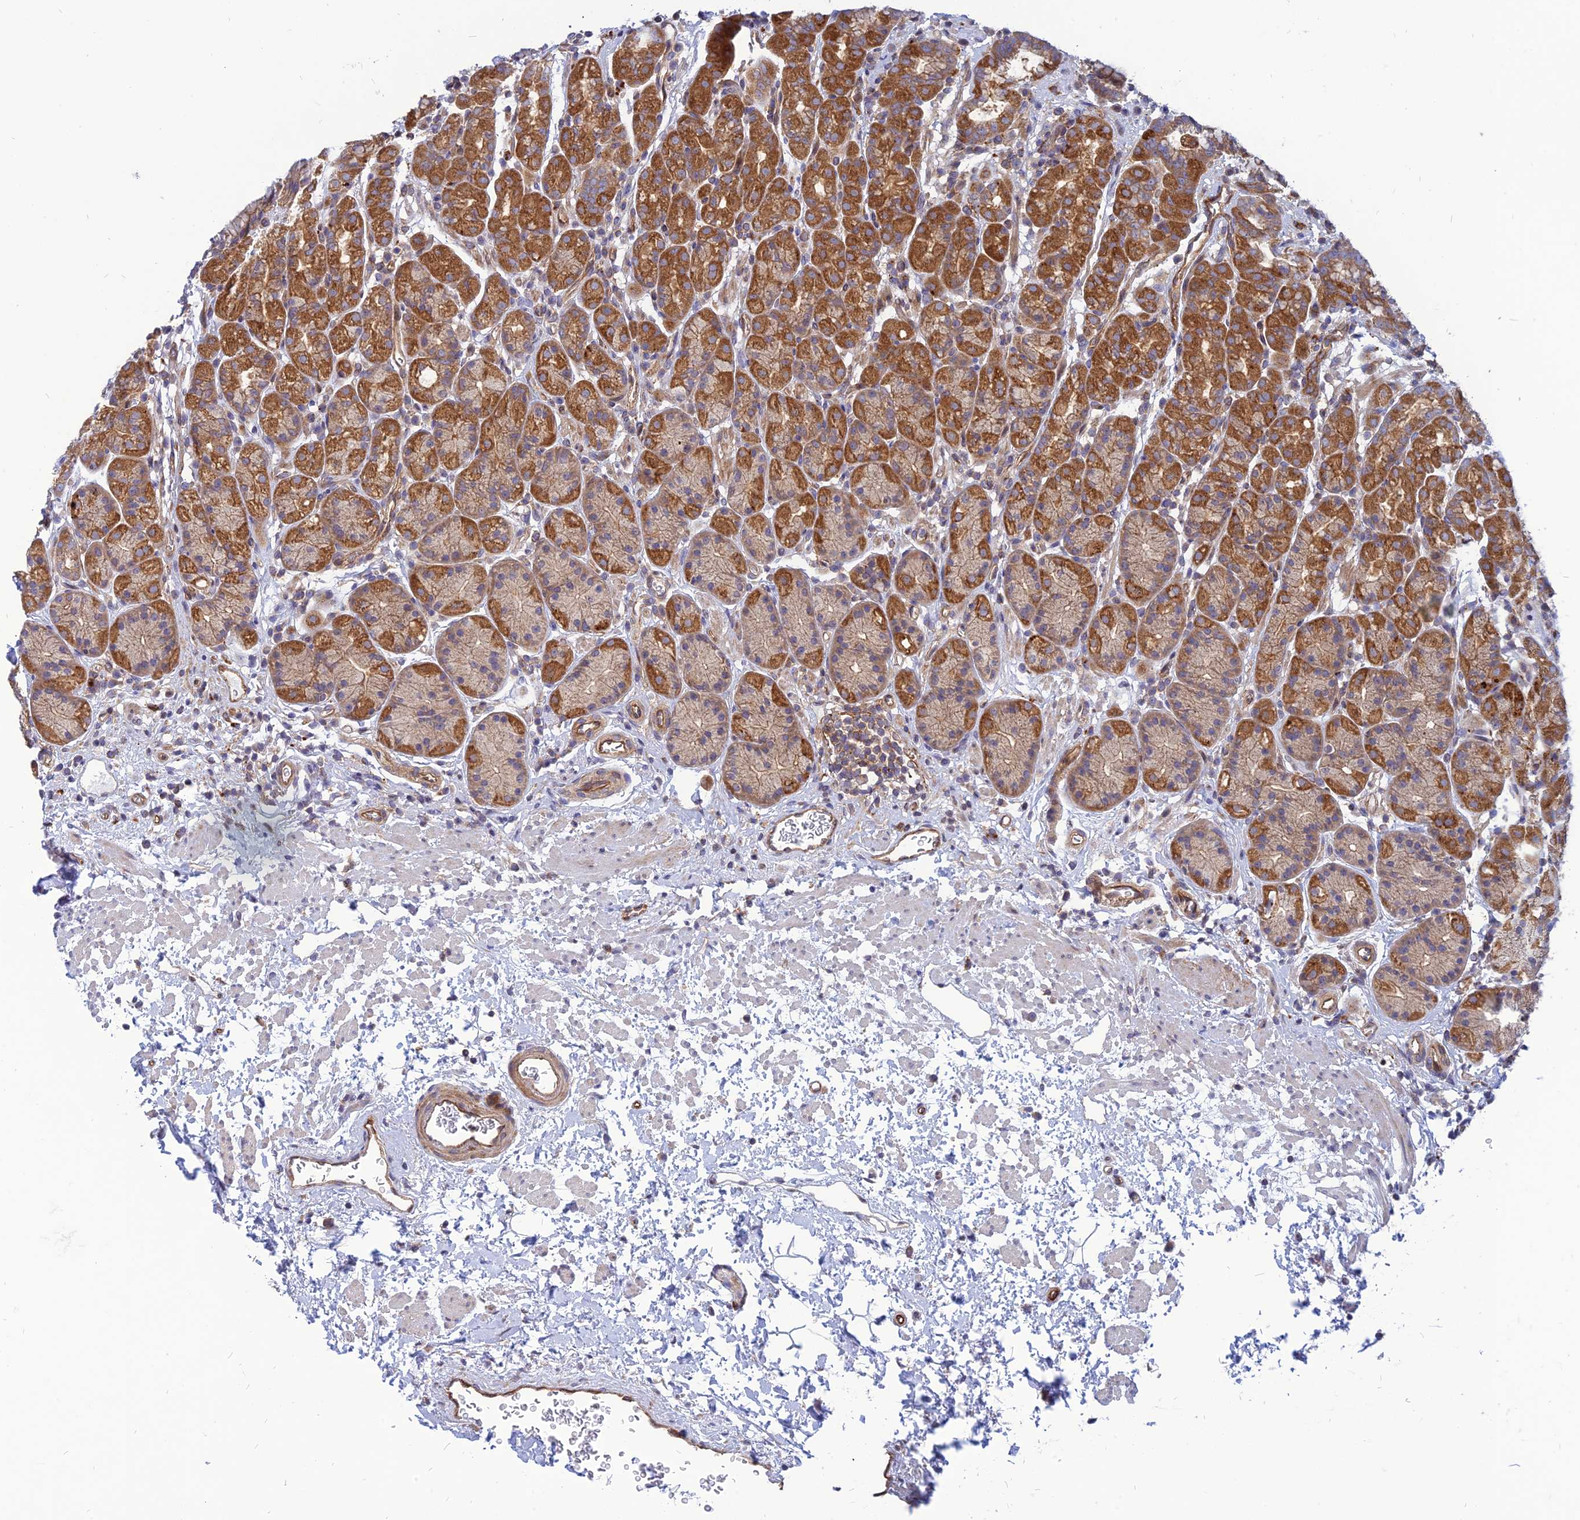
{"staining": {"intensity": "strong", "quantity": "25%-75%", "location": "cytoplasmic/membranous"}, "tissue": "stomach", "cell_type": "Glandular cells", "image_type": "normal", "snomed": [{"axis": "morphology", "description": "Normal tissue, NOS"}, {"axis": "topography", "description": "Stomach"}], "caption": "Immunohistochemical staining of benign human stomach reveals high levels of strong cytoplasmic/membranous positivity in about 25%-75% of glandular cells. The protein of interest is stained brown, and the nuclei are stained in blue (DAB IHC with brightfield microscopy, high magnification).", "gene": "PHKA2", "patient": {"sex": "male", "age": 63}}